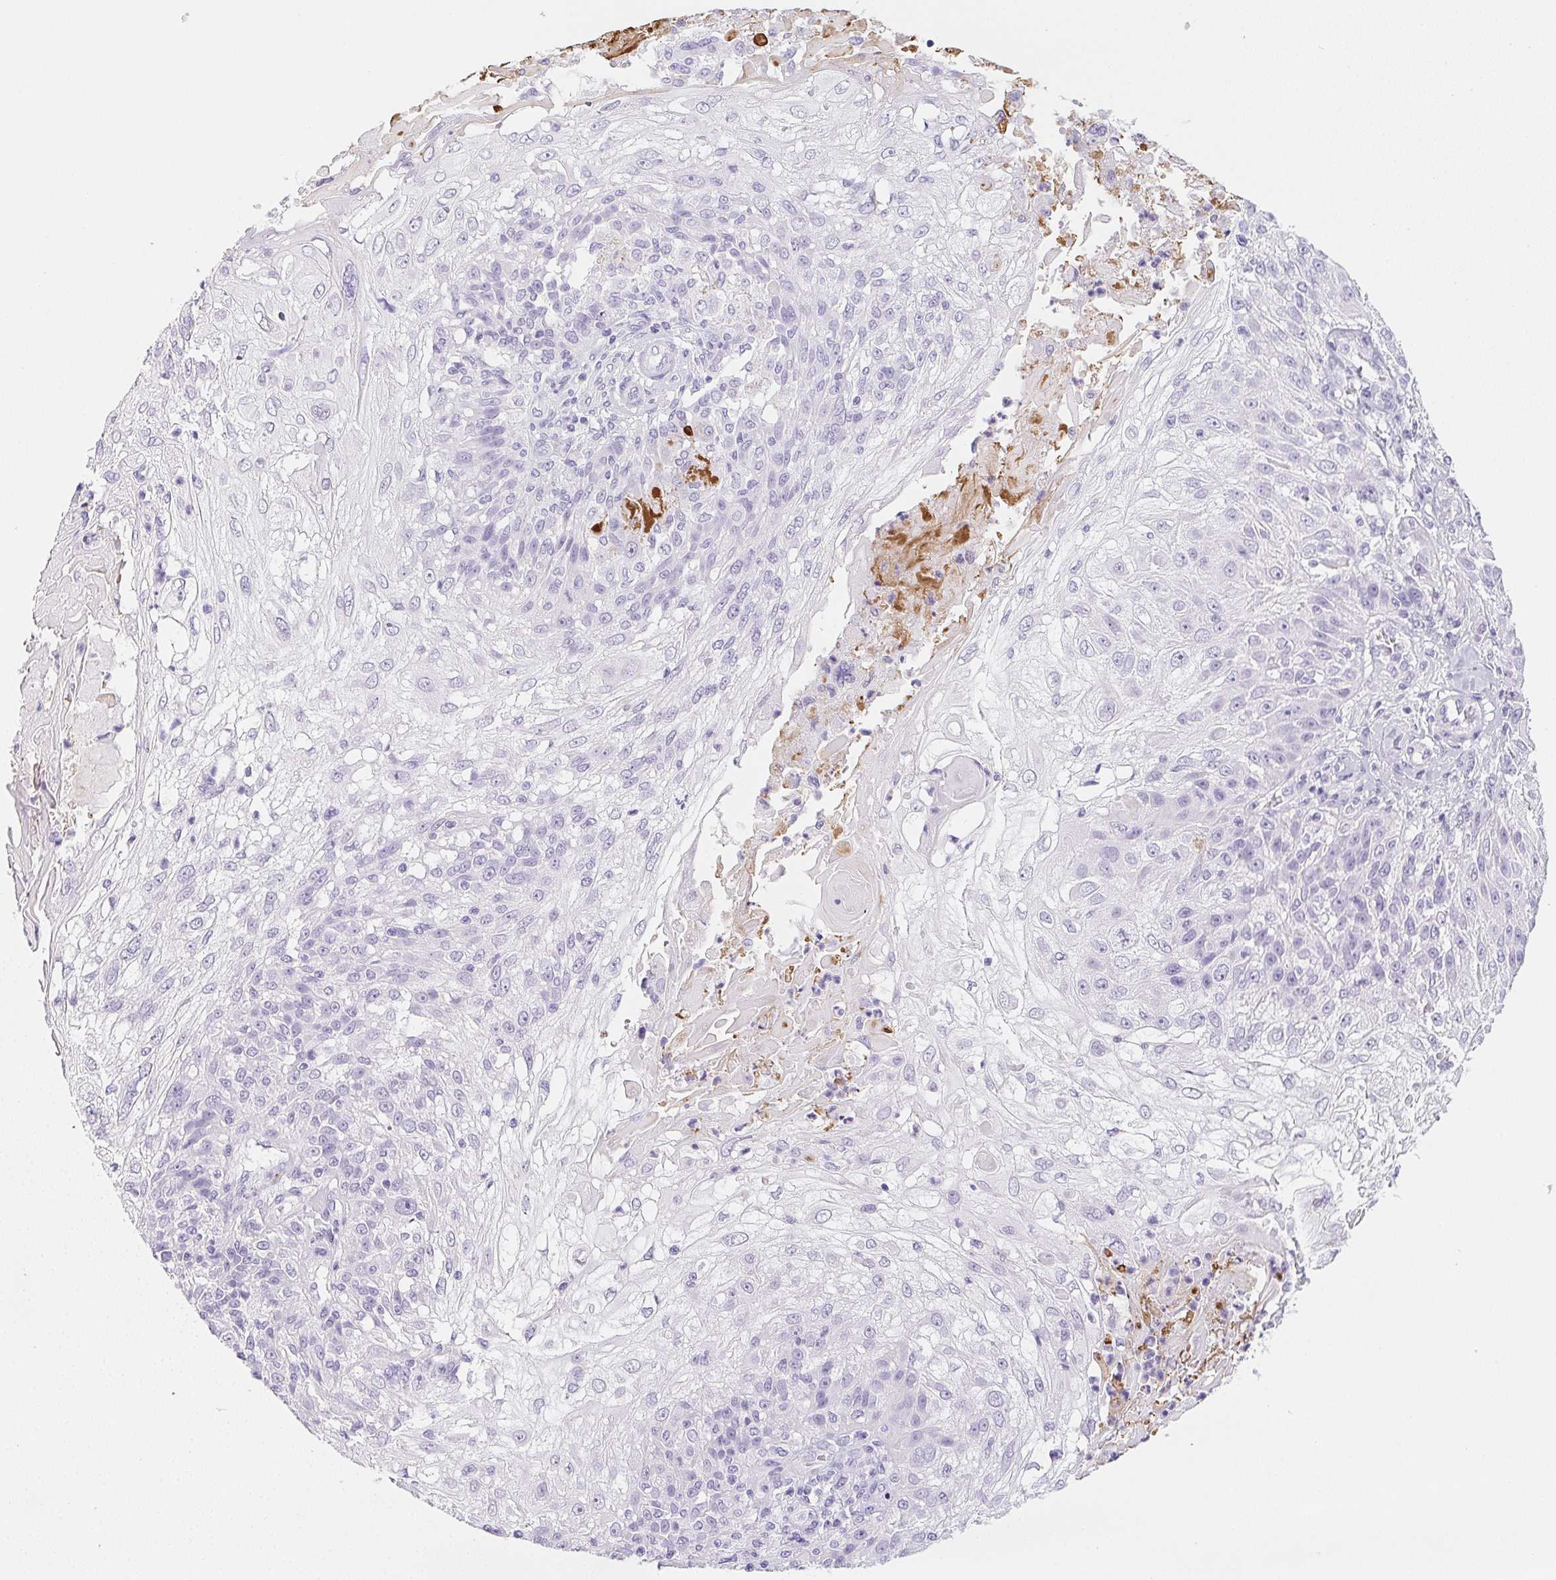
{"staining": {"intensity": "negative", "quantity": "none", "location": "none"}, "tissue": "skin cancer", "cell_type": "Tumor cells", "image_type": "cancer", "snomed": [{"axis": "morphology", "description": "Normal tissue, NOS"}, {"axis": "morphology", "description": "Squamous cell carcinoma, NOS"}, {"axis": "topography", "description": "Skin"}], "caption": "Immunohistochemistry (IHC) micrograph of human skin squamous cell carcinoma stained for a protein (brown), which demonstrates no expression in tumor cells.", "gene": "VTN", "patient": {"sex": "female", "age": 83}}